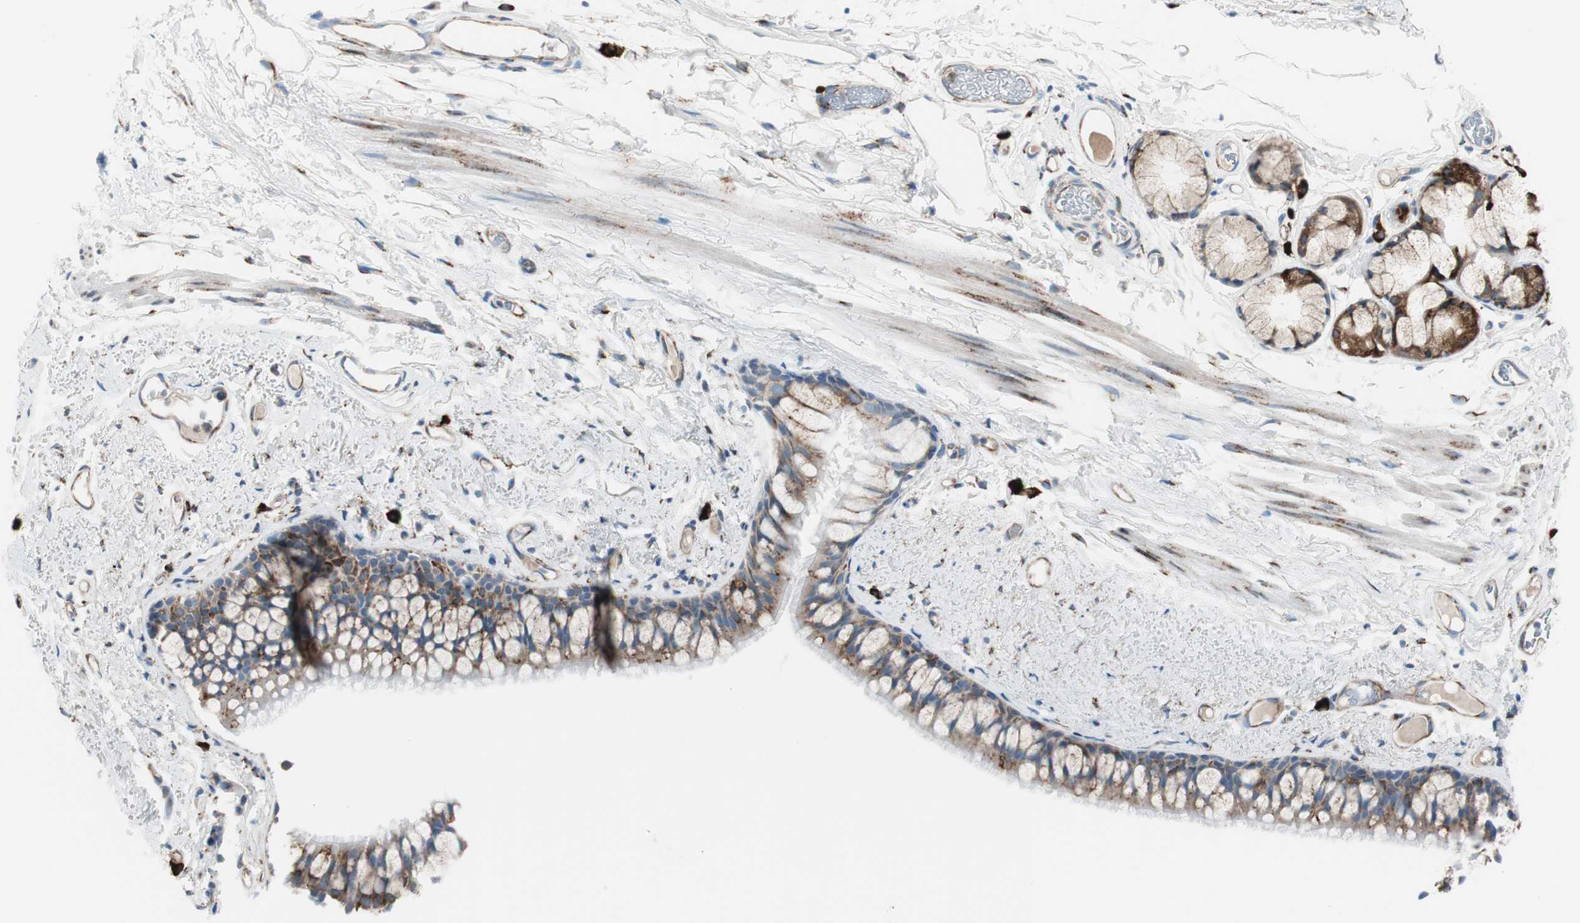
{"staining": {"intensity": "moderate", "quantity": ">75%", "location": "cytoplasmic/membranous"}, "tissue": "bronchus", "cell_type": "Respiratory epithelial cells", "image_type": "normal", "snomed": [{"axis": "morphology", "description": "Normal tissue, NOS"}, {"axis": "topography", "description": "Bronchus"}], "caption": "The immunohistochemical stain labels moderate cytoplasmic/membranous positivity in respiratory epithelial cells of normal bronchus.", "gene": "P4HTM", "patient": {"sex": "female", "age": 73}}